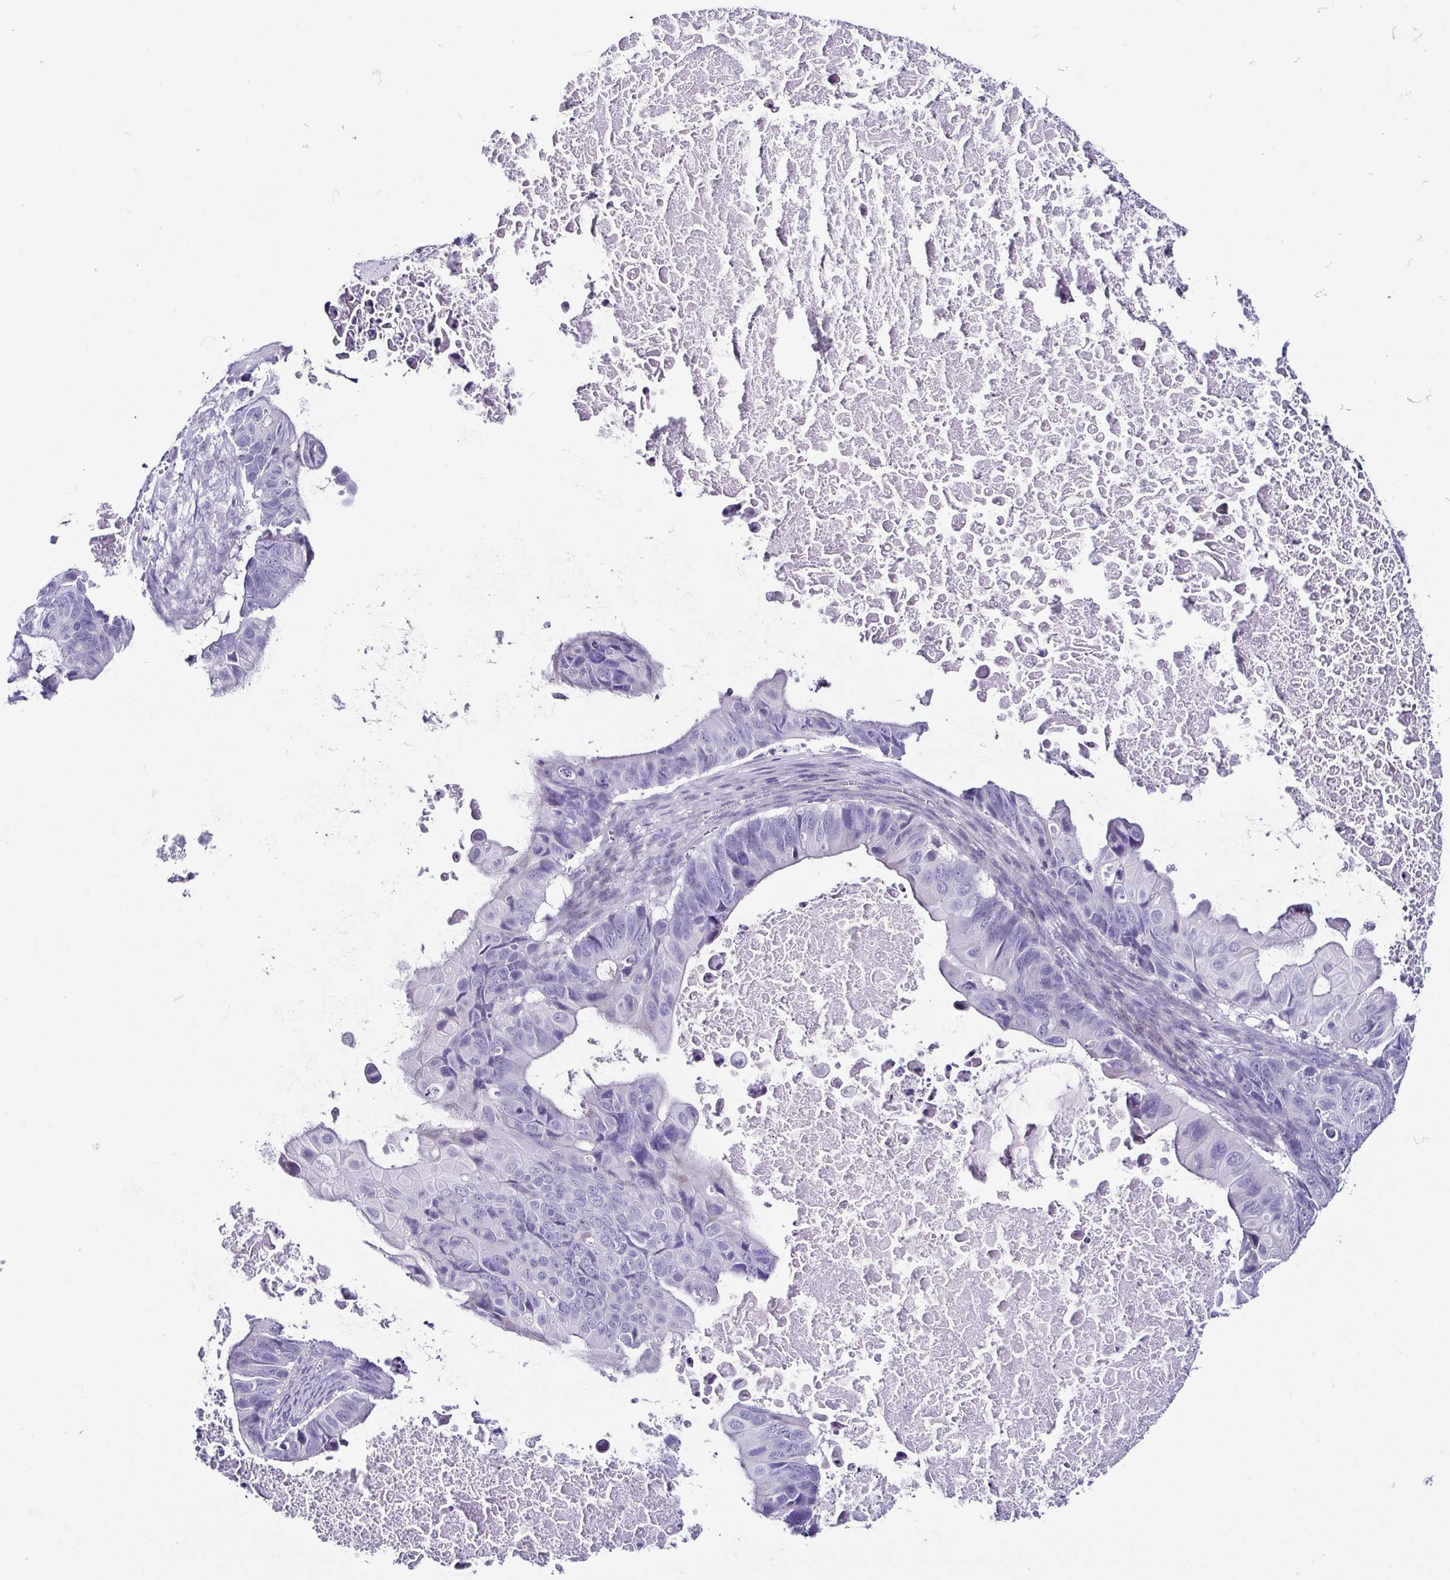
{"staining": {"intensity": "negative", "quantity": "none", "location": "none"}, "tissue": "ovarian cancer", "cell_type": "Tumor cells", "image_type": "cancer", "snomed": [{"axis": "morphology", "description": "Cystadenocarcinoma, mucinous, NOS"}, {"axis": "topography", "description": "Ovary"}], "caption": "Protein analysis of ovarian cancer demonstrates no significant staining in tumor cells.", "gene": "TNNT2", "patient": {"sex": "female", "age": 64}}